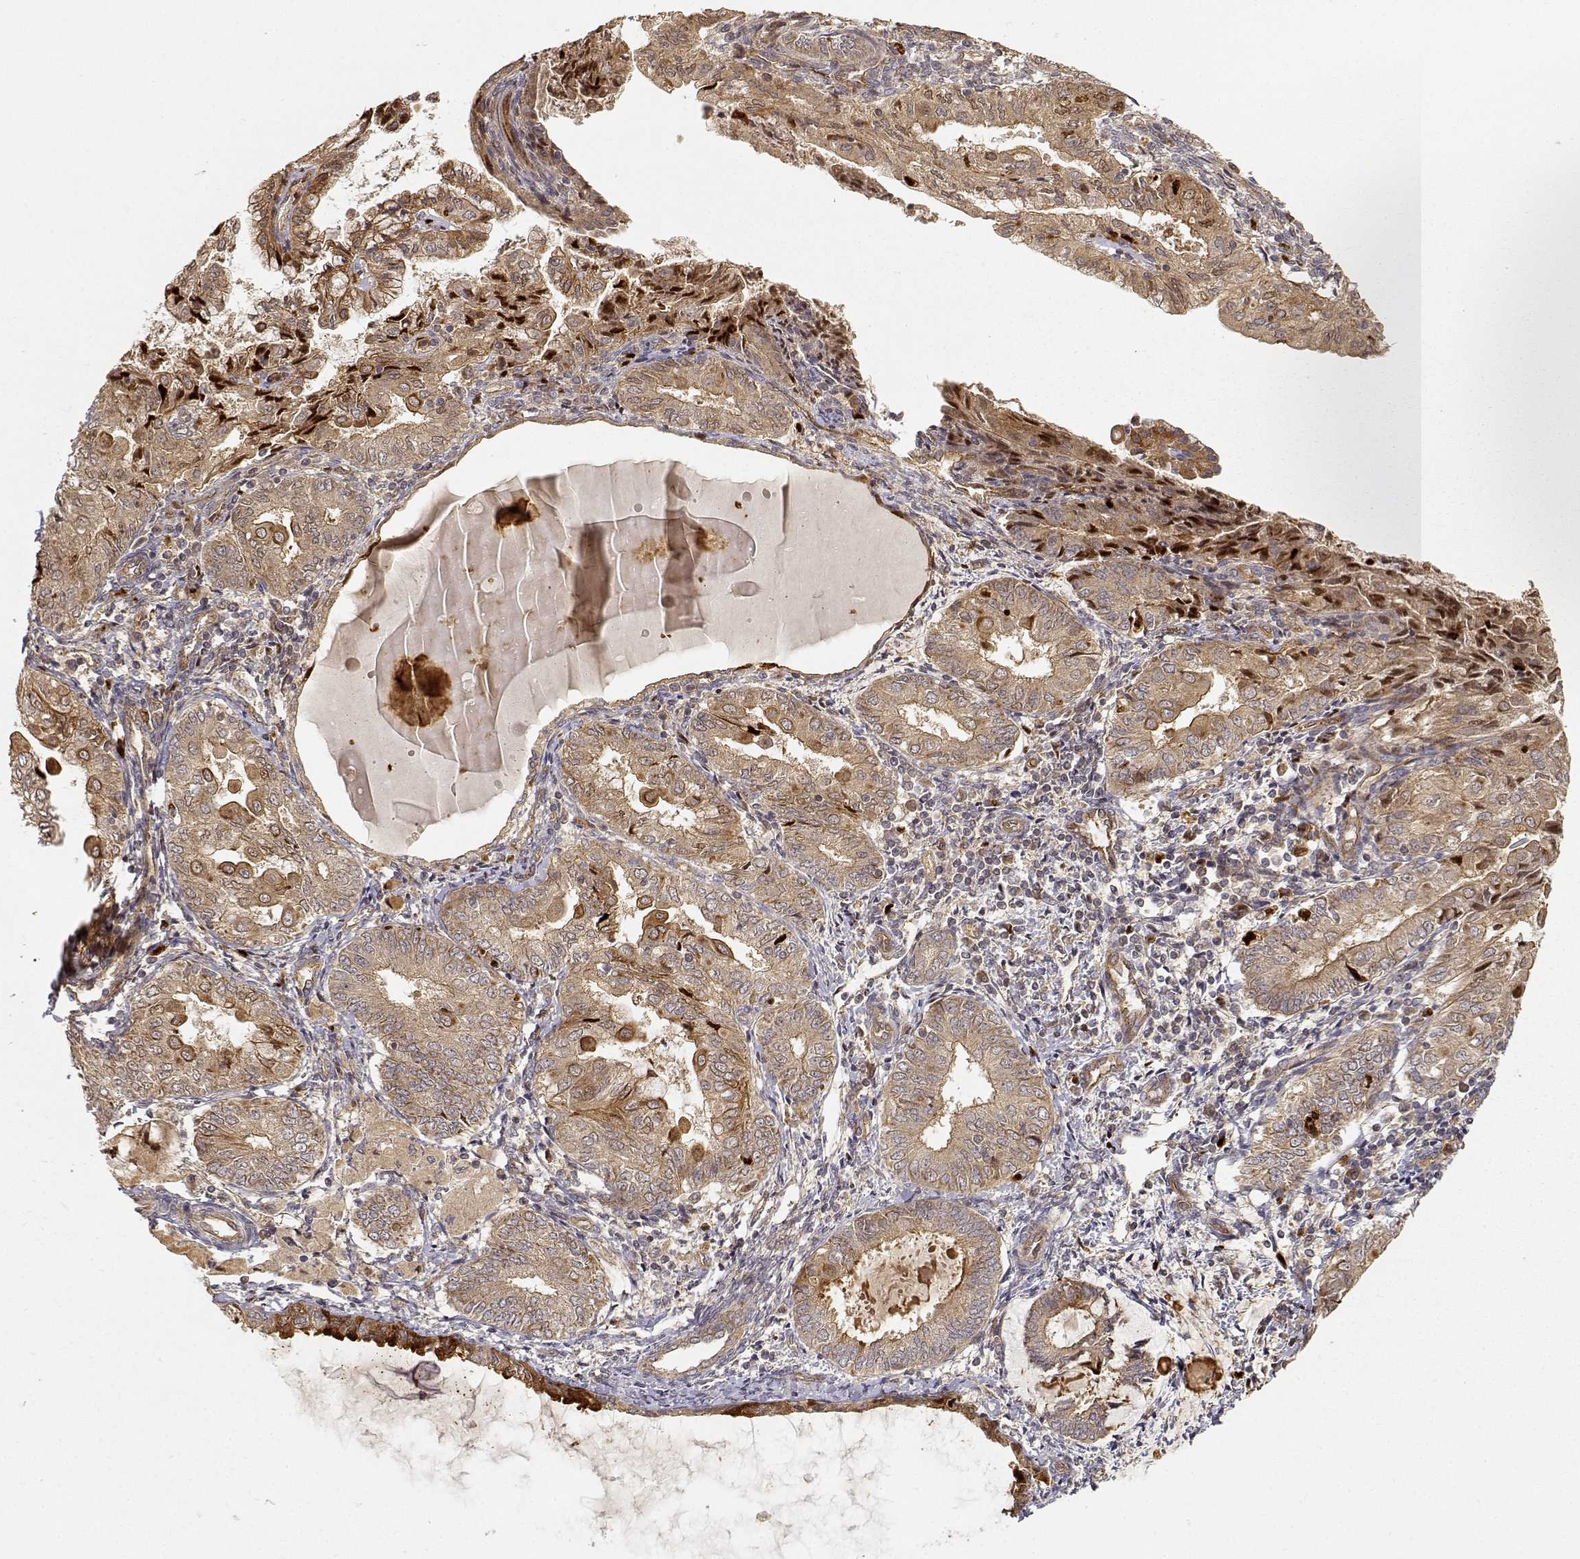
{"staining": {"intensity": "moderate", "quantity": ">75%", "location": "cytoplasmic/membranous,nuclear"}, "tissue": "endometrial cancer", "cell_type": "Tumor cells", "image_type": "cancer", "snomed": [{"axis": "morphology", "description": "Adenocarcinoma, NOS"}, {"axis": "topography", "description": "Endometrium"}], "caption": "IHC of endometrial adenocarcinoma shows medium levels of moderate cytoplasmic/membranous and nuclear positivity in about >75% of tumor cells.", "gene": "CDK5RAP2", "patient": {"sex": "female", "age": 68}}